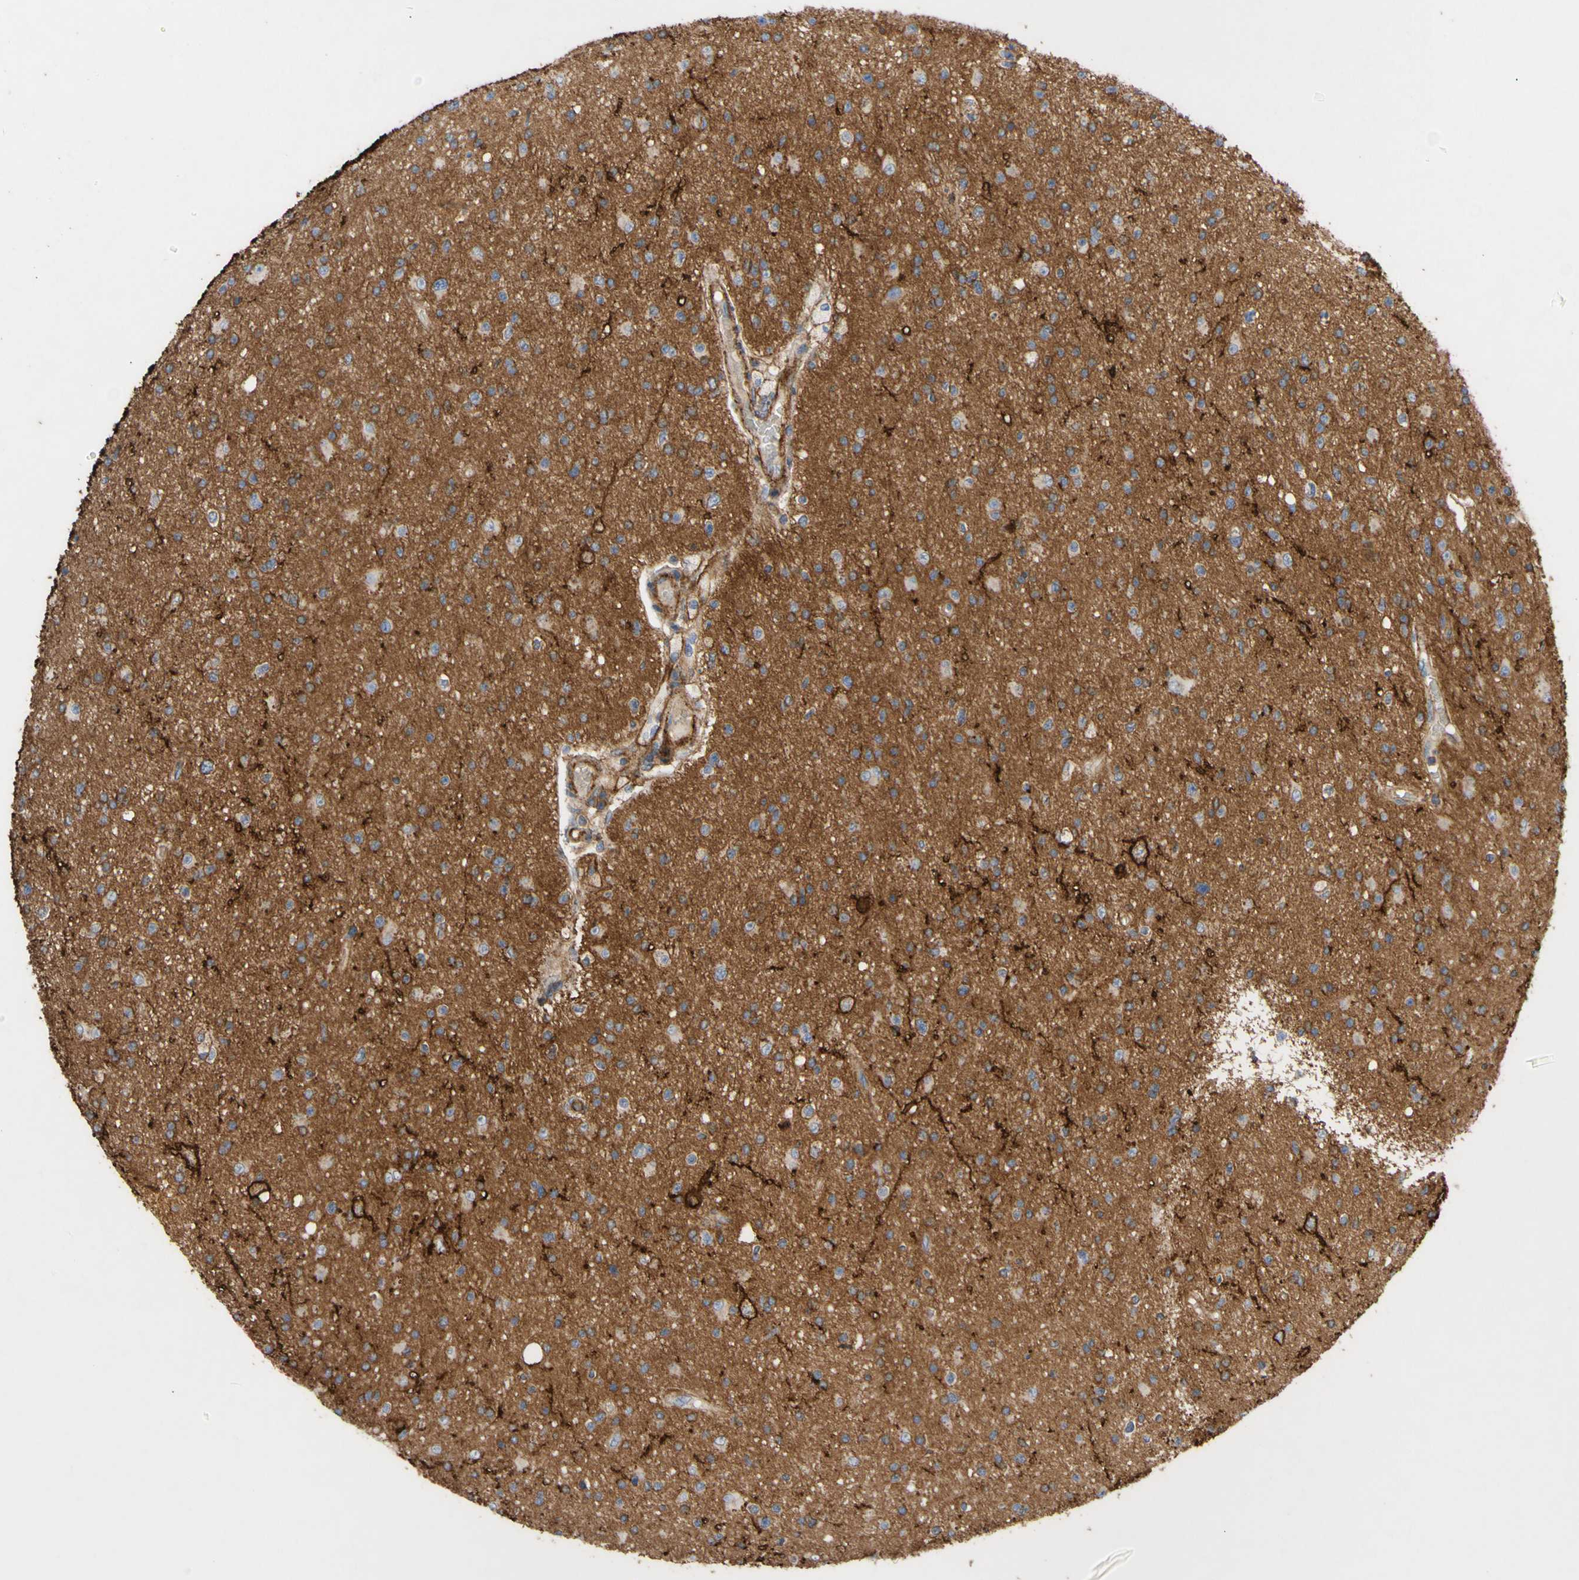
{"staining": {"intensity": "negative", "quantity": "none", "location": "none"}, "tissue": "glioma", "cell_type": "Tumor cells", "image_type": "cancer", "snomed": [{"axis": "morphology", "description": "Glioma, malignant, High grade"}, {"axis": "topography", "description": "Brain"}], "caption": "Tumor cells show no significant protein staining in glioma. (Immunohistochemistry, brightfield microscopy, high magnification).", "gene": "ATP2A3", "patient": {"sex": "male", "age": 33}}